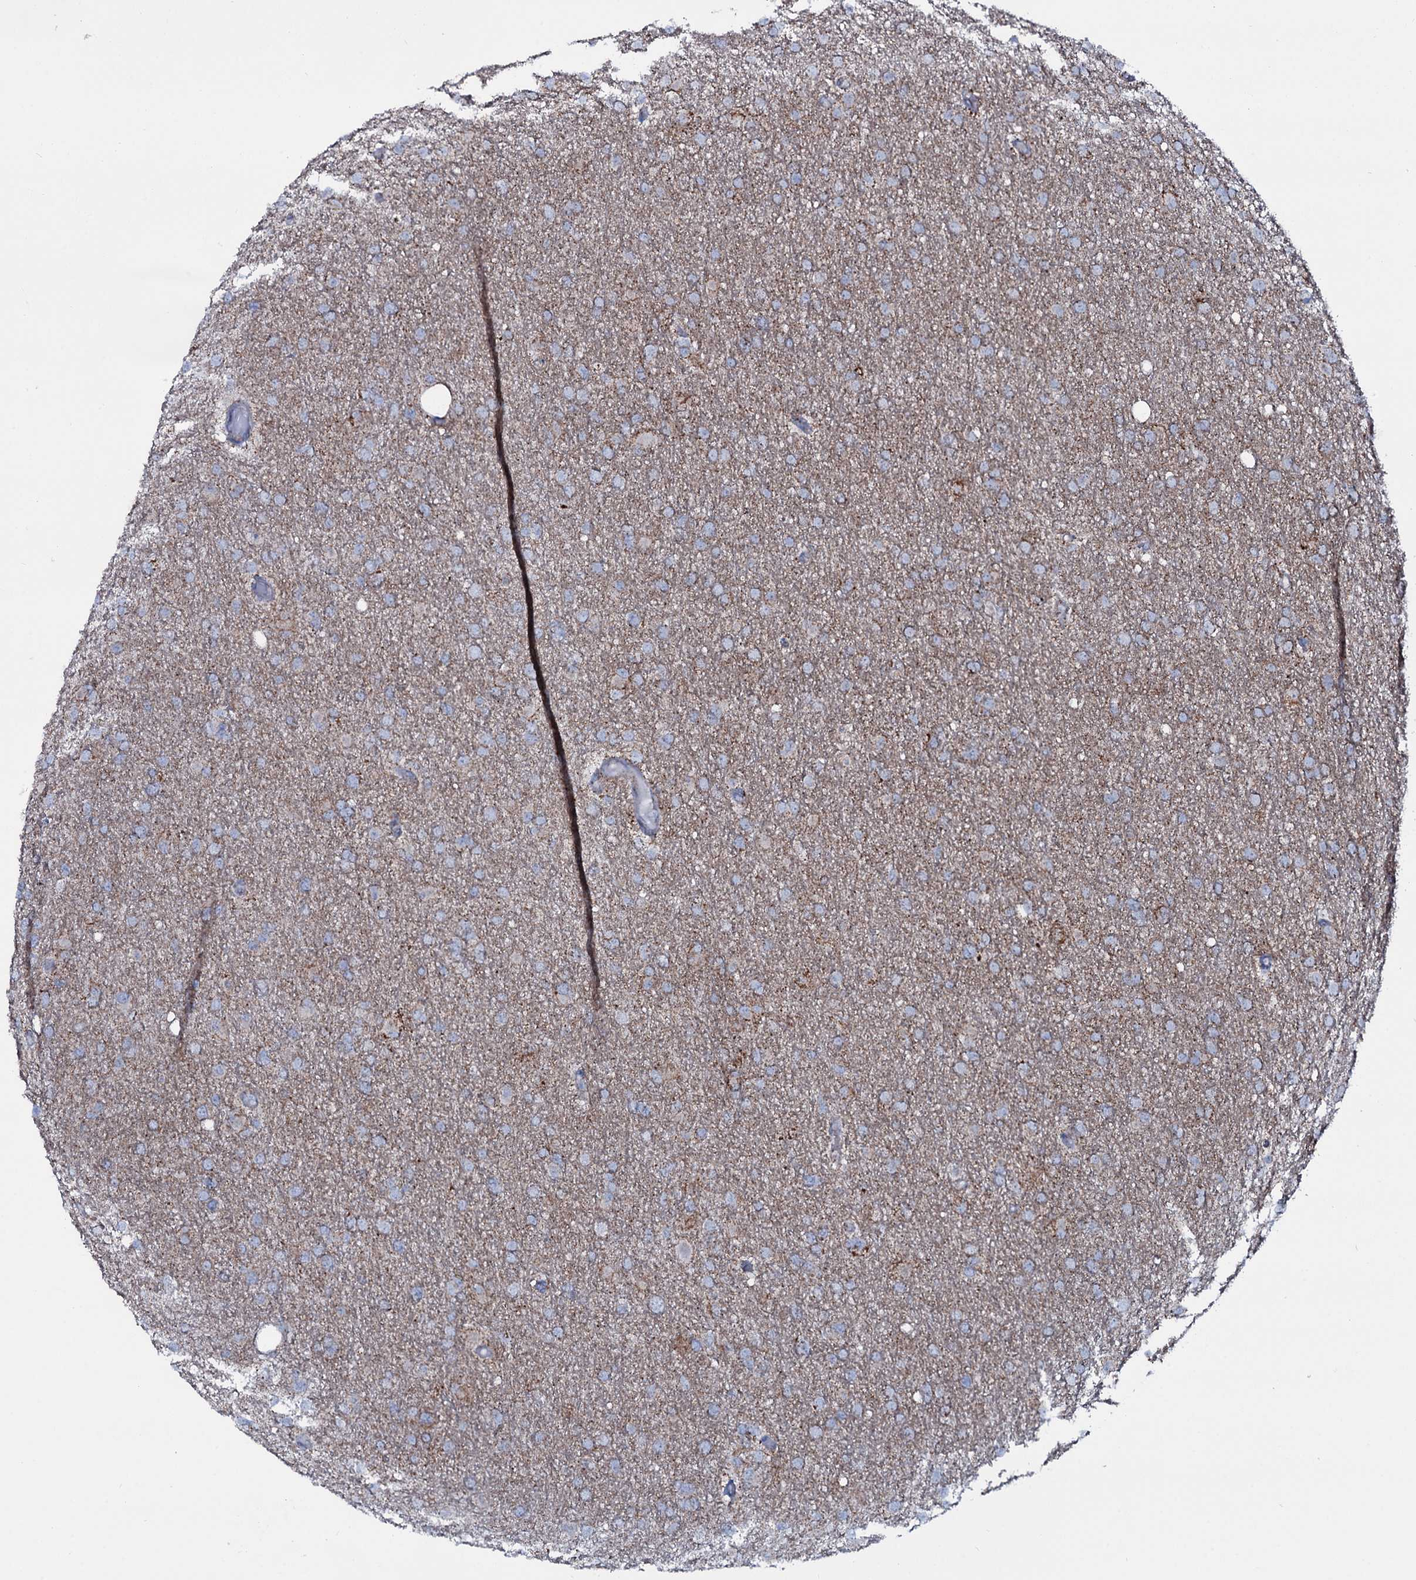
{"staining": {"intensity": "strong", "quantity": "<25%", "location": "cytoplasmic/membranous"}, "tissue": "glioma", "cell_type": "Tumor cells", "image_type": "cancer", "snomed": [{"axis": "morphology", "description": "Glioma, malignant, High grade"}, {"axis": "topography", "description": "Cerebral cortex"}], "caption": "Strong cytoplasmic/membranous protein expression is seen in approximately <25% of tumor cells in high-grade glioma (malignant). The staining is performed using DAB (3,3'-diaminobenzidine) brown chromogen to label protein expression. The nuclei are counter-stained blue using hematoxylin.", "gene": "MRPS35", "patient": {"sex": "female", "age": 36}}